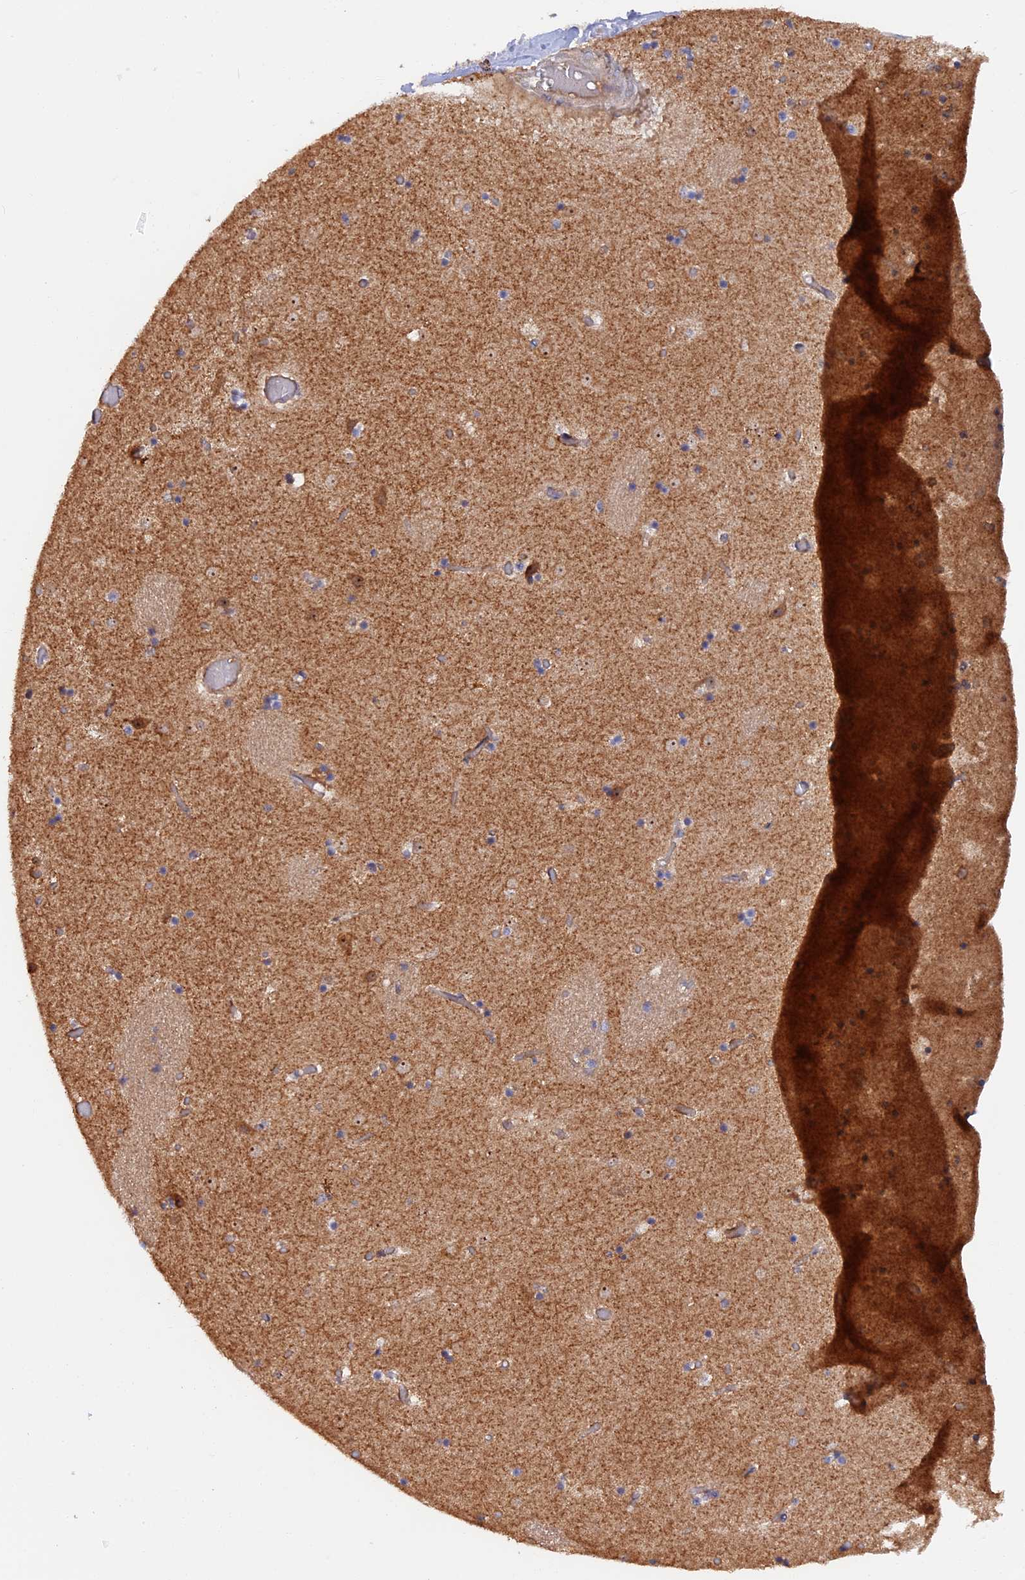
{"staining": {"intensity": "negative", "quantity": "none", "location": "none"}, "tissue": "caudate", "cell_type": "Glial cells", "image_type": "normal", "snomed": [{"axis": "morphology", "description": "Normal tissue, NOS"}, {"axis": "topography", "description": "Lateral ventricle wall"}], "caption": "A photomicrograph of human caudate is negative for staining in glial cells. (Stains: DAB (3,3'-diaminobenzidine) IHC with hematoxylin counter stain, Microscopy: brightfield microscopy at high magnification).", "gene": "FERMT1", "patient": {"sex": "female", "age": 52}}